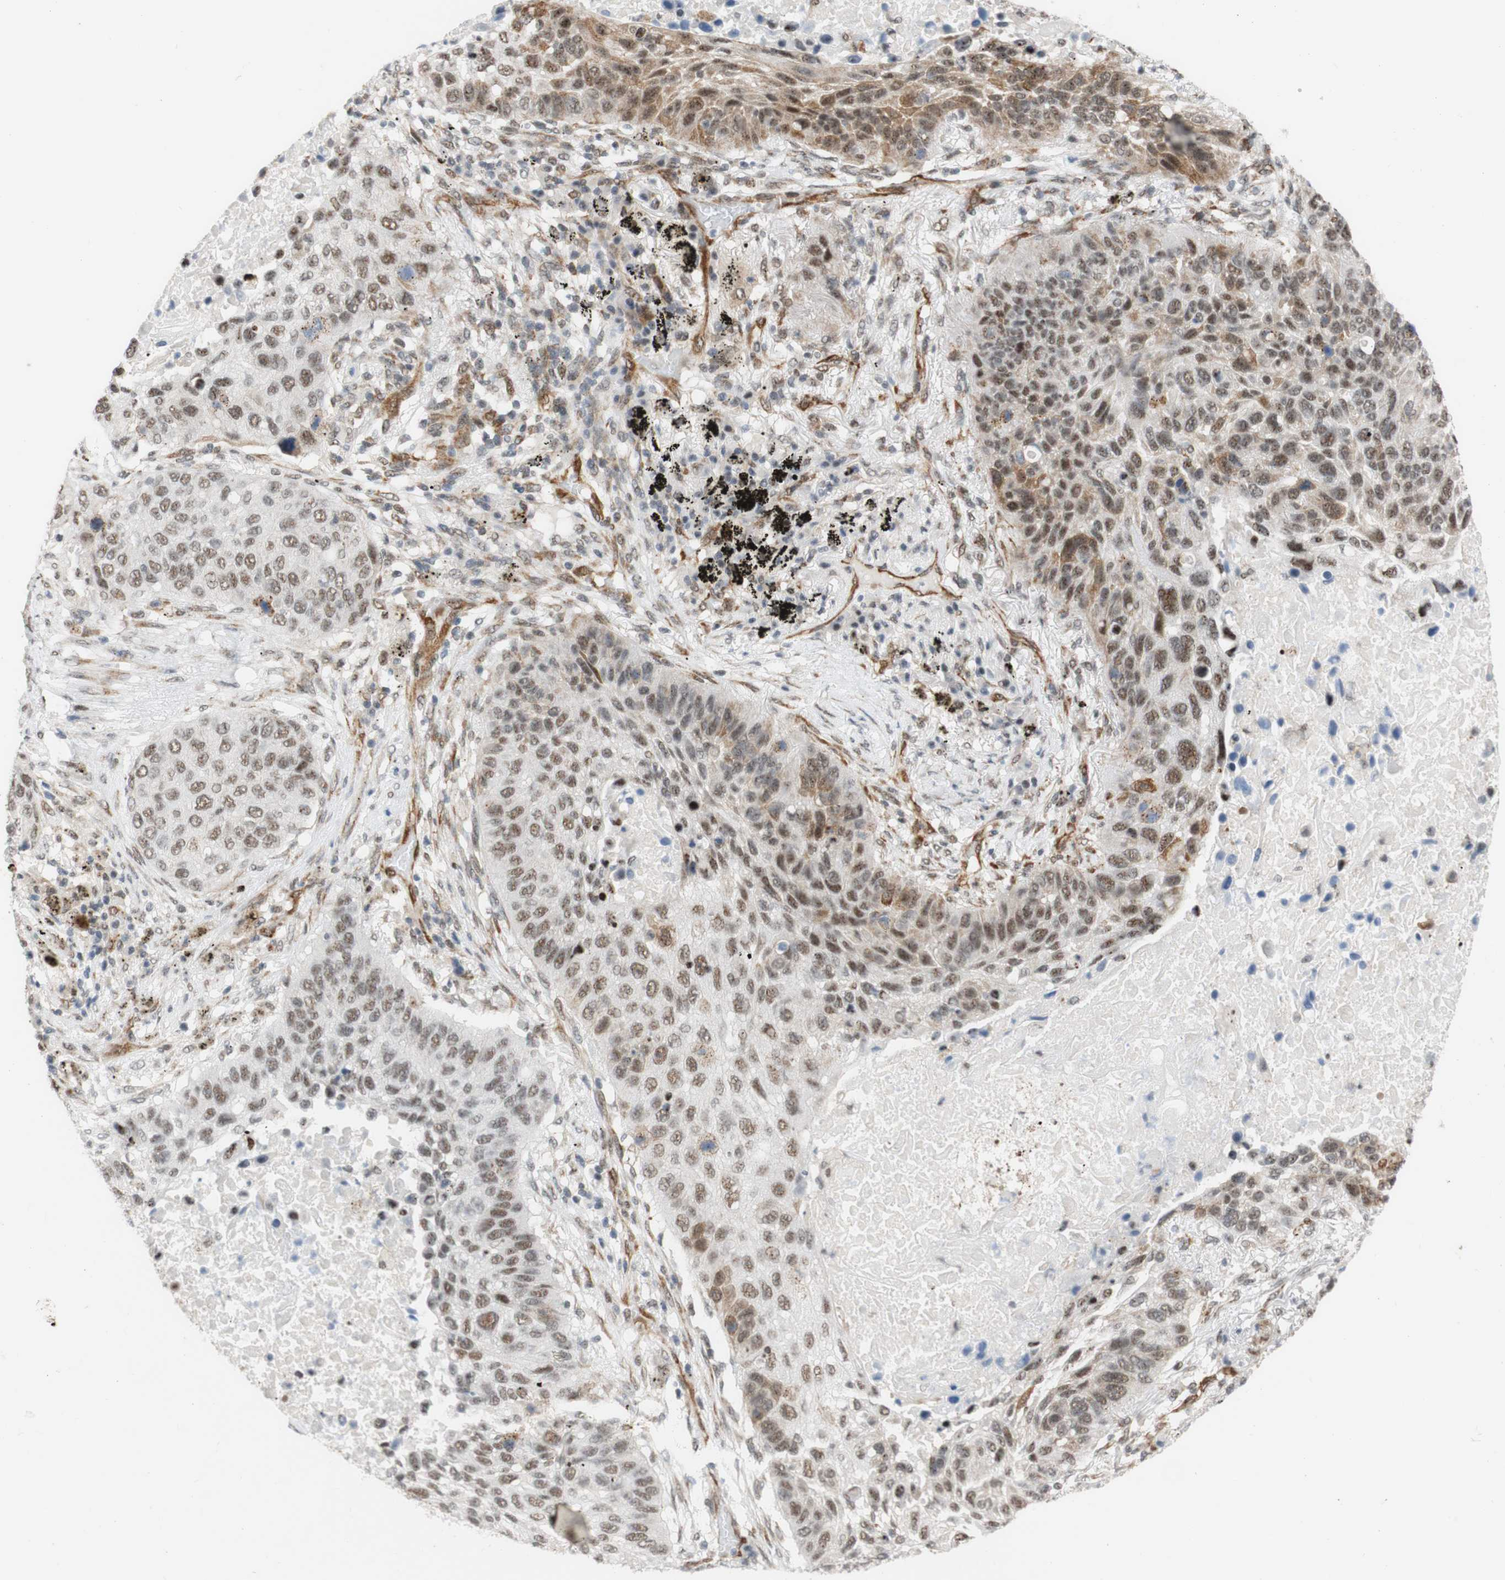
{"staining": {"intensity": "weak", "quantity": ">75%", "location": "nuclear"}, "tissue": "lung cancer", "cell_type": "Tumor cells", "image_type": "cancer", "snomed": [{"axis": "morphology", "description": "Squamous cell carcinoma, NOS"}, {"axis": "topography", "description": "Lung"}], "caption": "There is low levels of weak nuclear staining in tumor cells of squamous cell carcinoma (lung), as demonstrated by immunohistochemical staining (brown color).", "gene": "SAP18", "patient": {"sex": "male", "age": 57}}